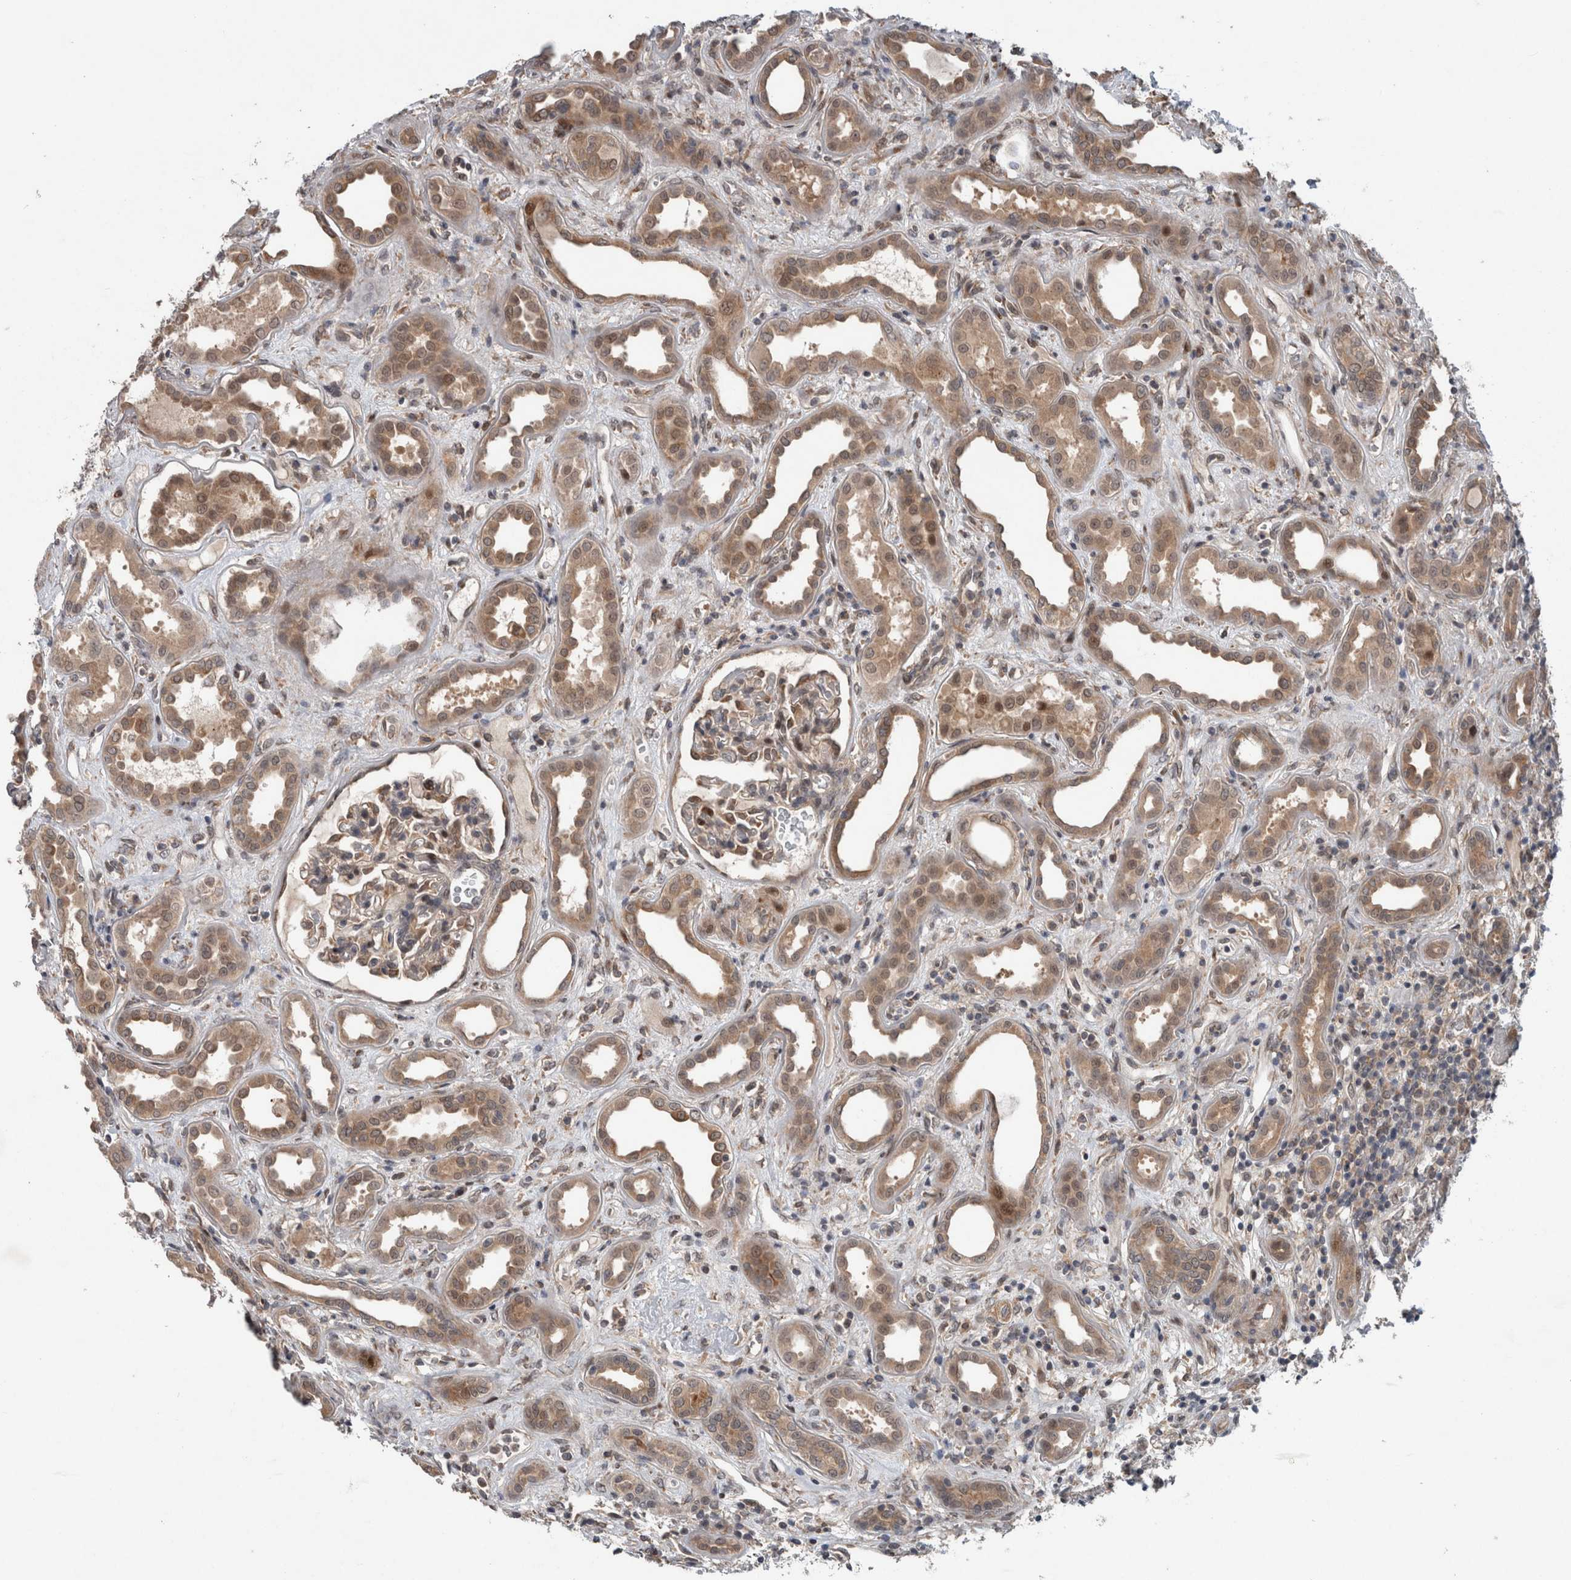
{"staining": {"intensity": "moderate", "quantity": "<25%", "location": "cytoplasmic/membranous,nuclear"}, "tissue": "kidney", "cell_type": "Cells in glomeruli", "image_type": "normal", "snomed": [{"axis": "morphology", "description": "Normal tissue, NOS"}, {"axis": "topography", "description": "Kidney"}], "caption": "Immunohistochemical staining of unremarkable human kidney exhibits low levels of moderate cytoplasmic/membranous,nuclear positivity in about <25% of cells in glomeruli.", "gene": "GIMAP6", "patient": {"sex": "male", "age": 59}}